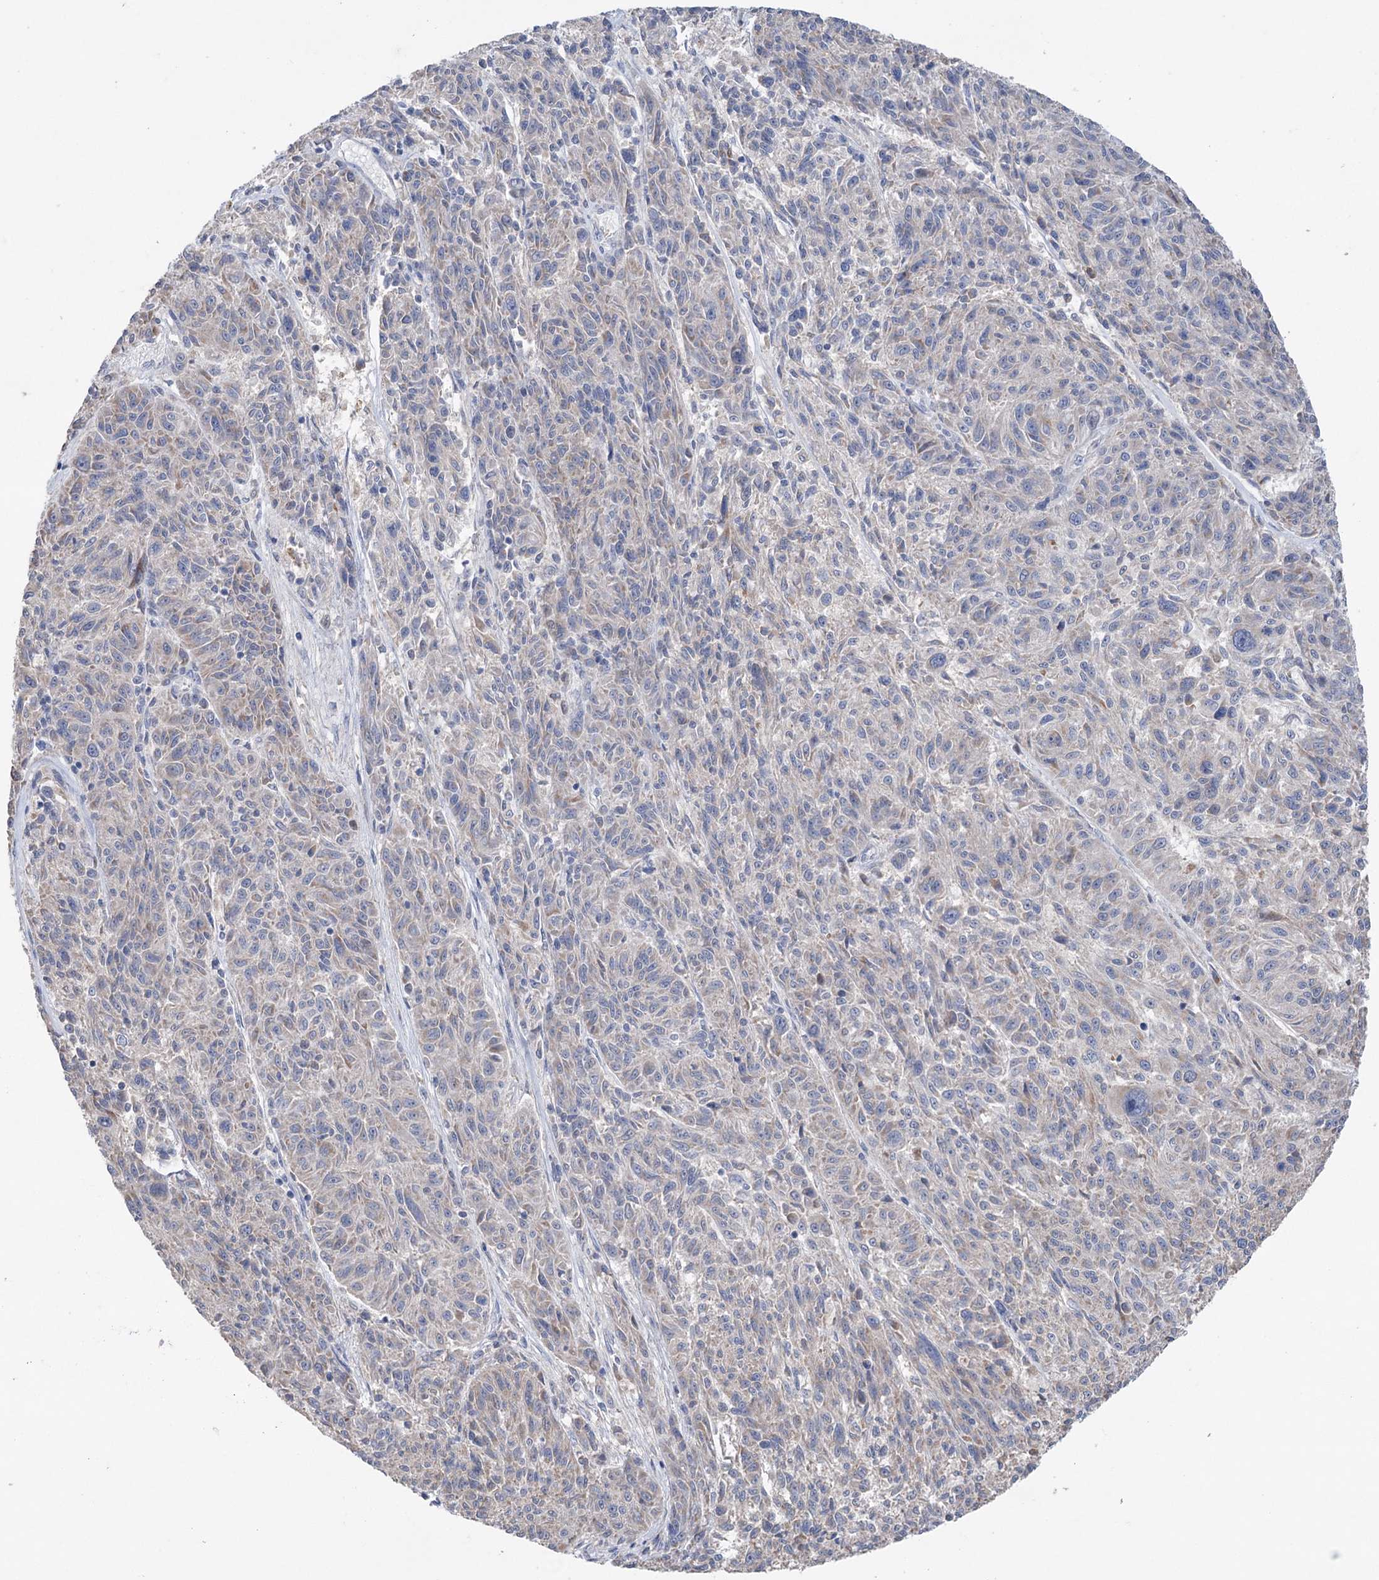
{"staining": {"intensity": "weak", "quantity": "<25%", "location": "cytoplasmic/membranous"}, "tissue": "melanoma", "cell_type": "Tumor cells", "image_type": "cancer", "snomed": [{"axis": "morphology", "description": "Malignant melanoma, NOS"}, {"axis": "topography", "description": "Skin"}], "caption": "Tumor cells are negative for protein expression in human malignant melanoma.", "gene": "MTCH2", "patient": {"sex": "male", "age": 53}}